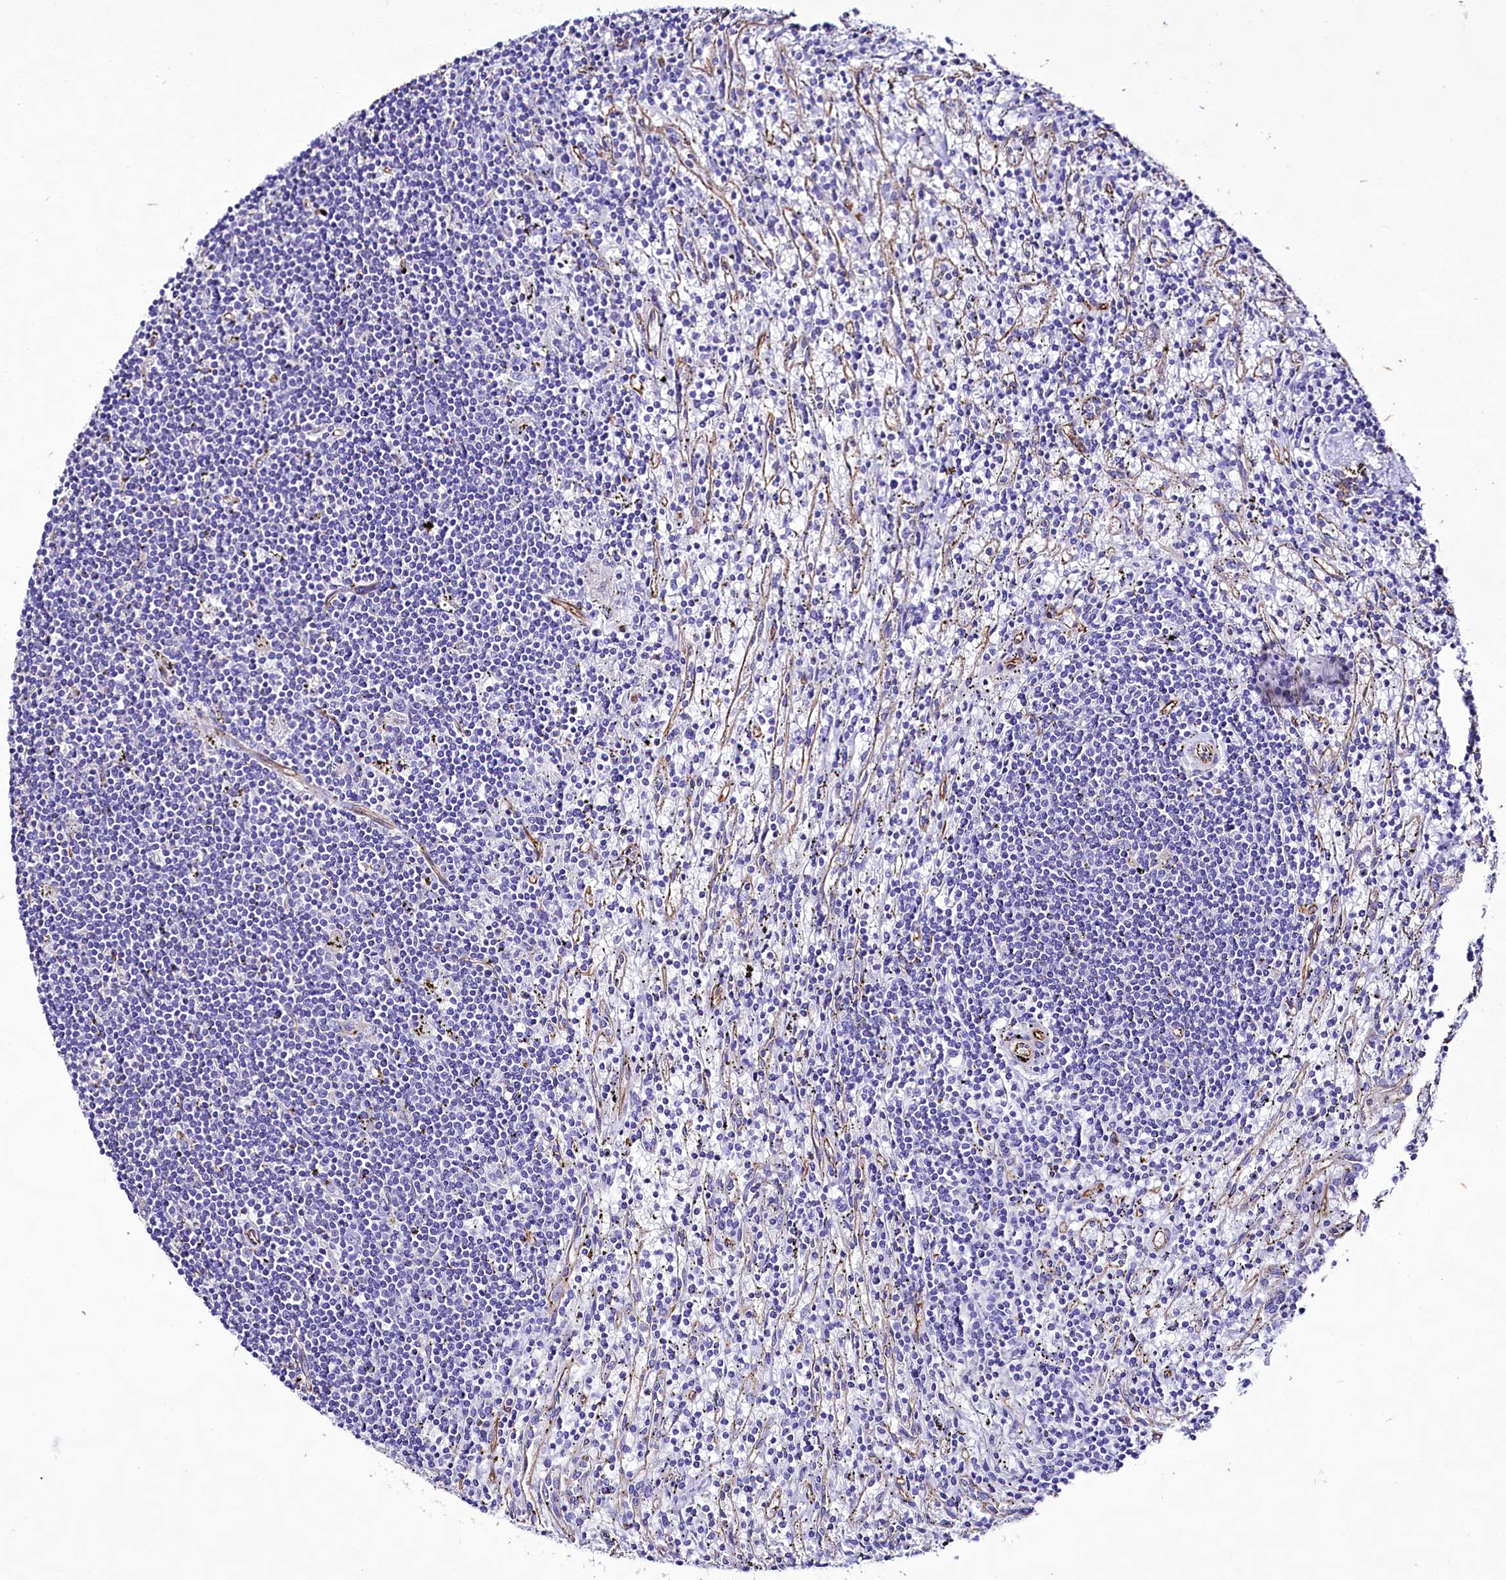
{"staining": {"intensity": "negative", "quantity": "none", "location": "none"}, "tissue": "lymphoma", "cell_type": "Tumor cells", "image_type": "cancer", "snomed": [{"axis": "morphology", "description": "Malignant lymphoma, non-Hodgkin's type, Low grade"}, {"axis": "topography", "description": "Spleen"}], "caption": "Immunohistochemistry (IHC) photomicrograph of malignant lymphoma, non-Hodgkin's type (low-grade) stained for a protein (brown), which shows no staining in tumor cells.", "gene": "CD99", "patient": {"sex": "male", "age": 76}}